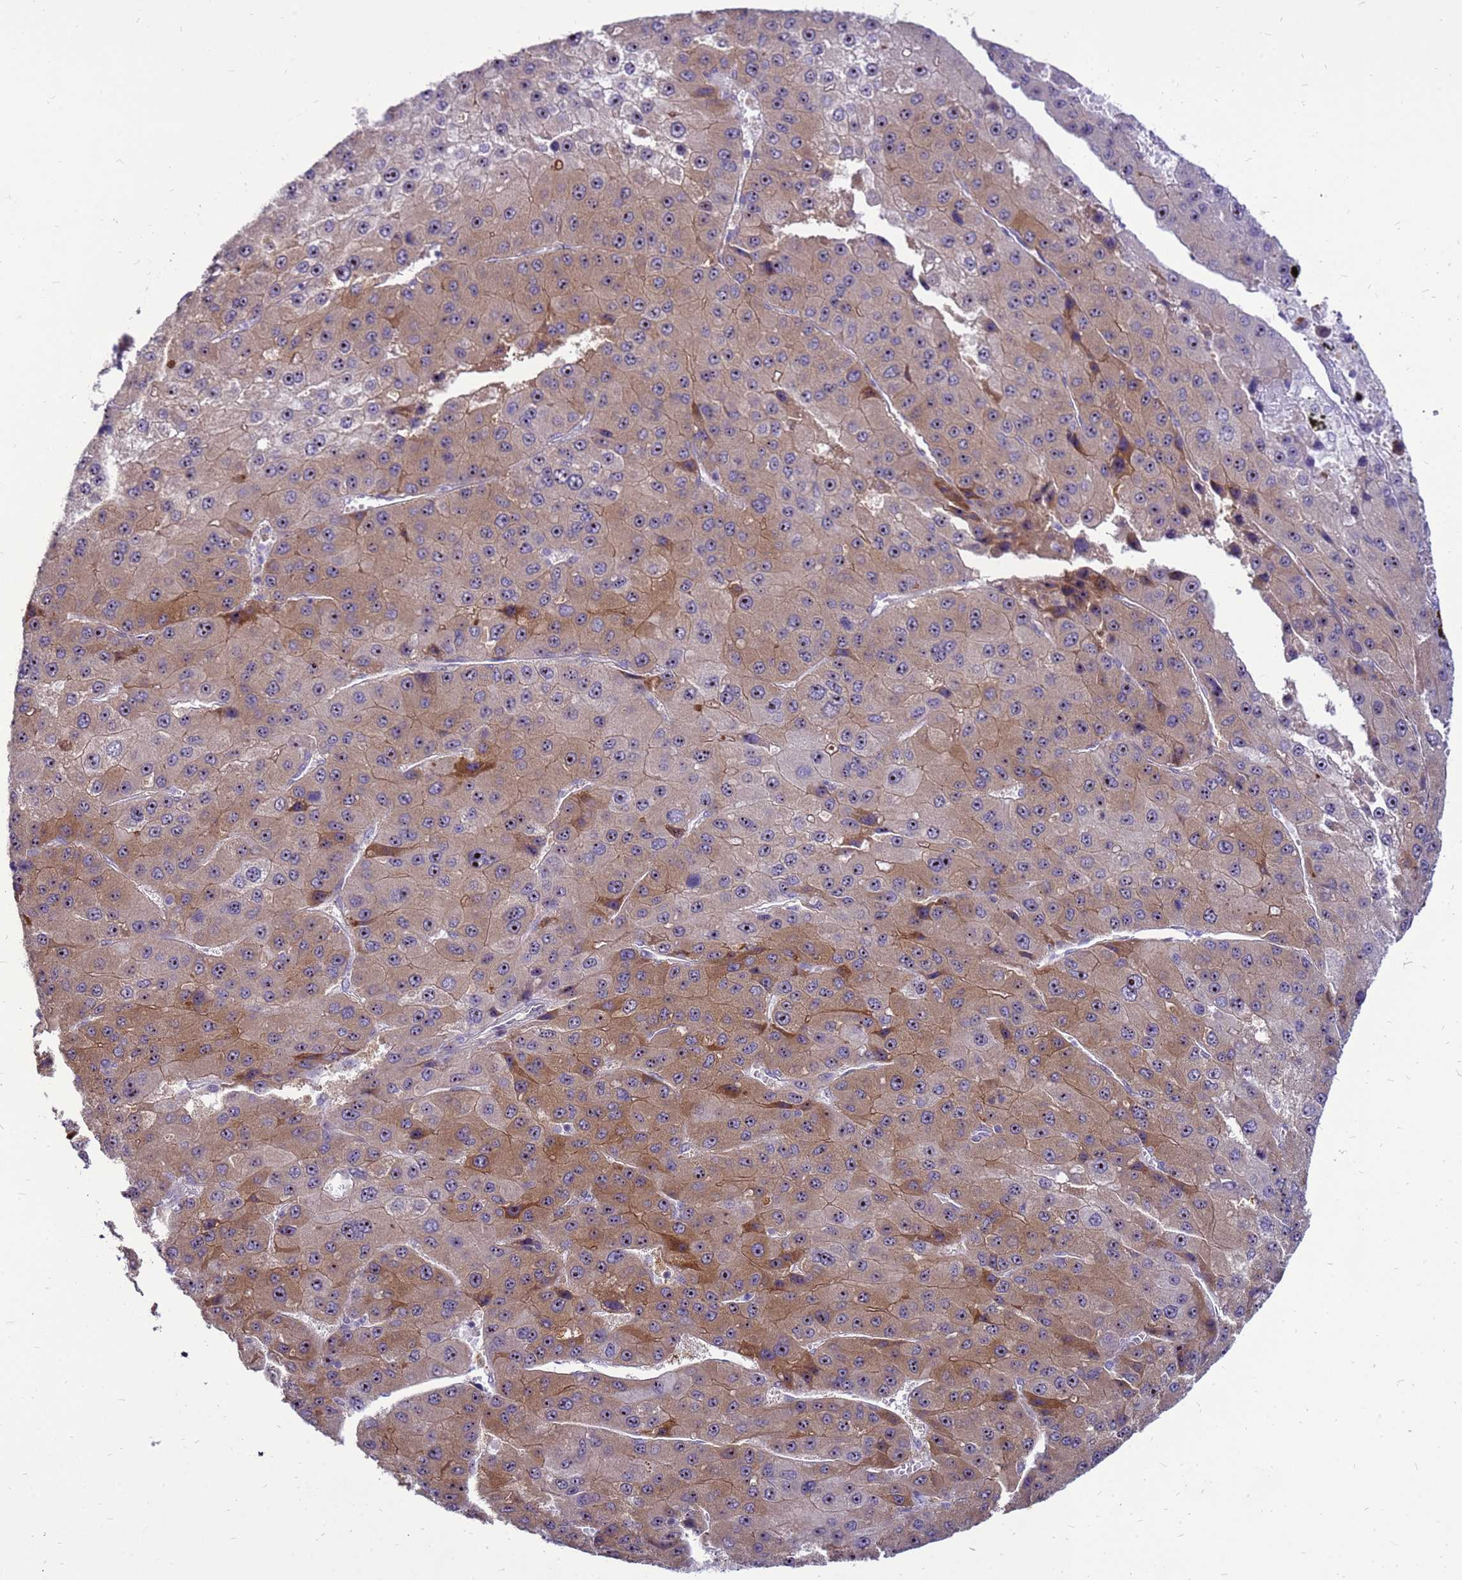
{"staining": {"intensity": "moderate", "quantity": "25%-75%", "location": "cytoplasmic/membranous"}, "tissue": "liver cancer", "cell_type": "Tumor cells", "image_type": "cancer", "snomed": [{"axis": "morphology", "description": "Carcinoma, Hepatocellular, NOS"}, {"axis": "topography", "description": "Liver"}], "caption": "Hepatocellular carcinoma (liver) stained with a brown dye reveals moderate cytoplasmic/membranous positive staining in about 25%-75% of tumor cells.", "gene": "RSPO1", "patient": {"sex": "female", "age": 73}}